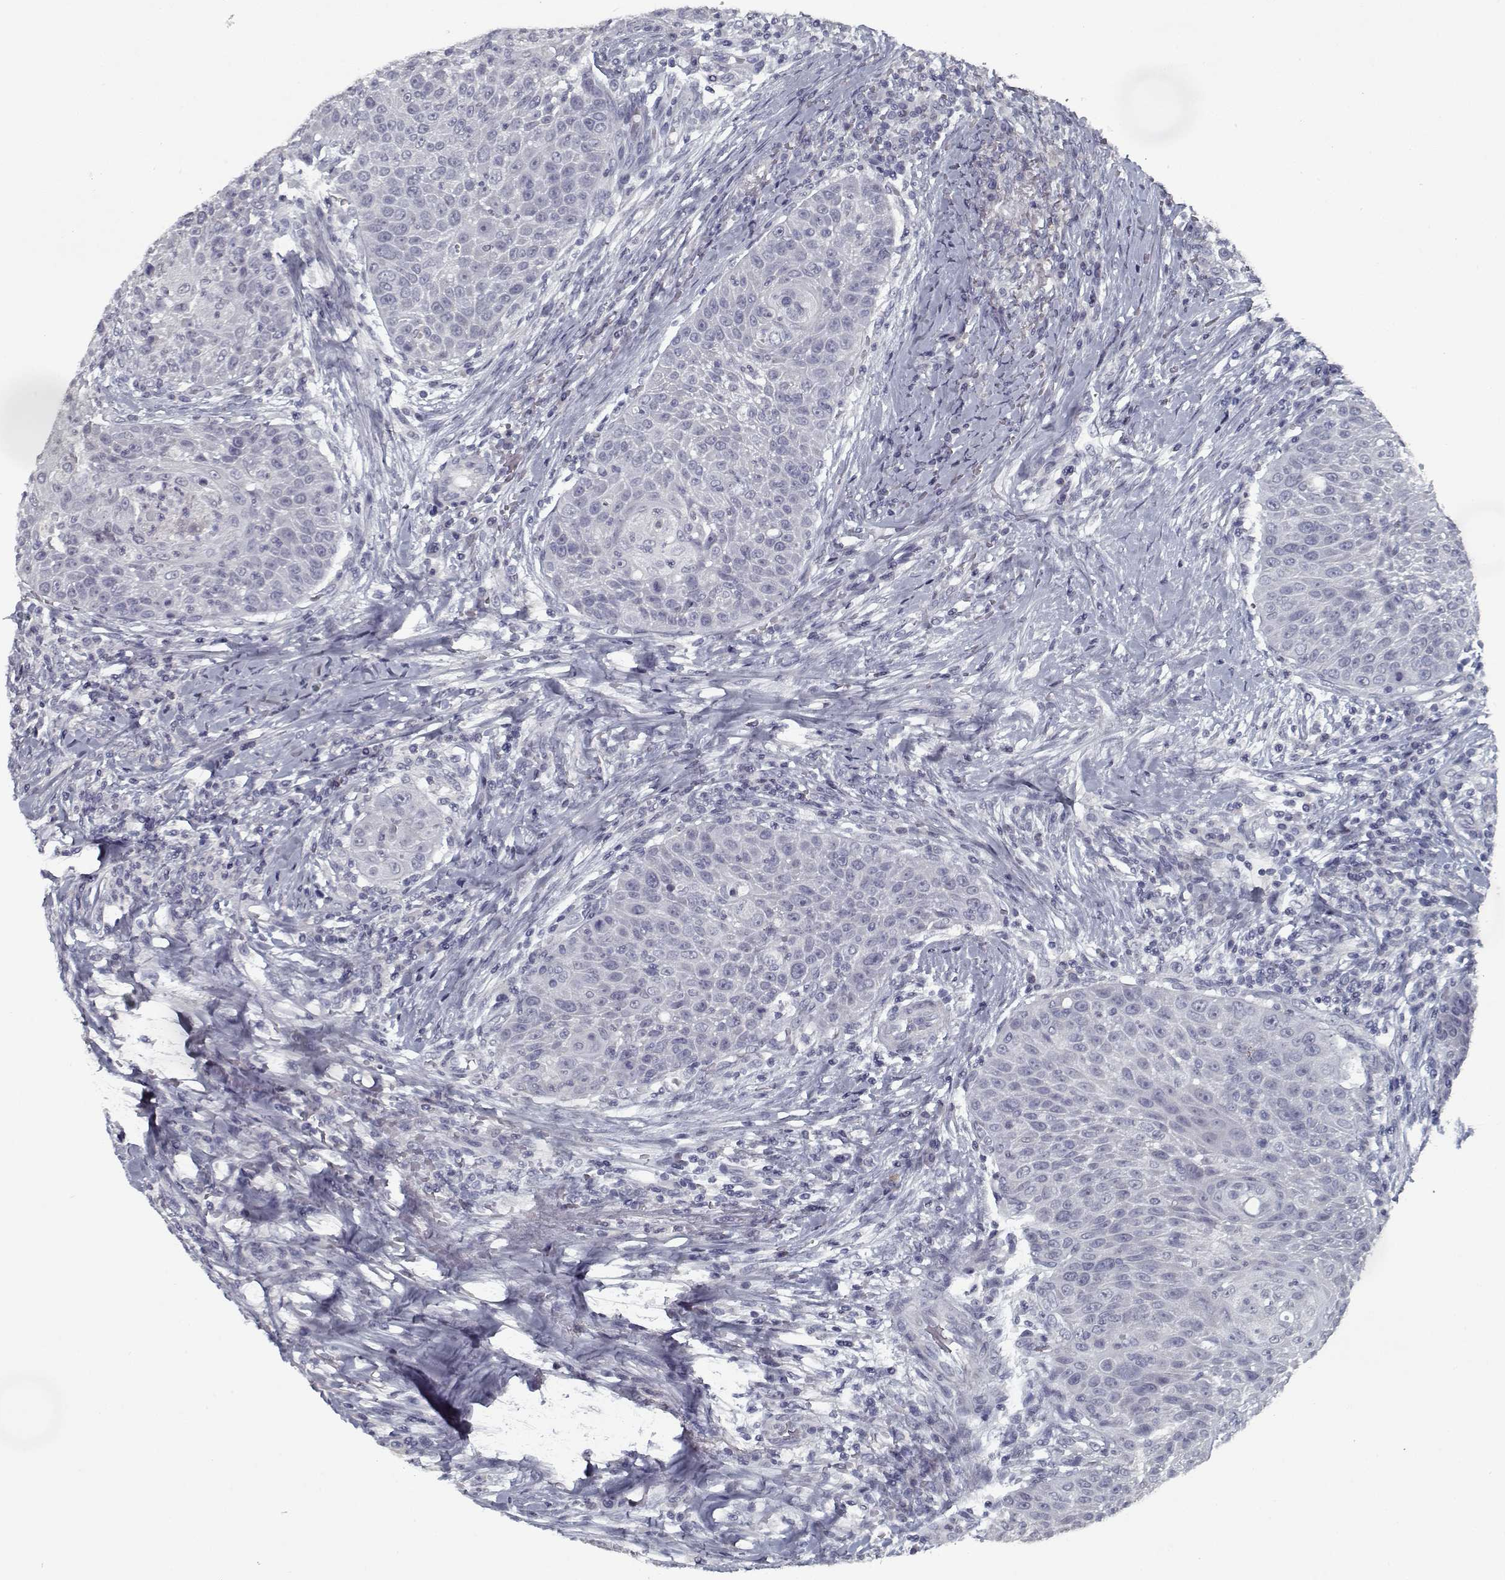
{"staining": {"intensity": "negative", "quantity": "none", "location": "none"}, "tissue": "head and neck cancer", "cell_type": "Tumor cells", "image_type": "cancer", "snomed": [{"axis": "morphology", "description": "Squamous cell carcinoma, NOS"}, {"axis": "topography", "description": "Head-Neck"}], "caption": "Tumor cells show no significant protein positivity in head and neck squamous cell carcinoma.", "gene": "GAD2", "patient": {"sex": "male", "age": 69}}